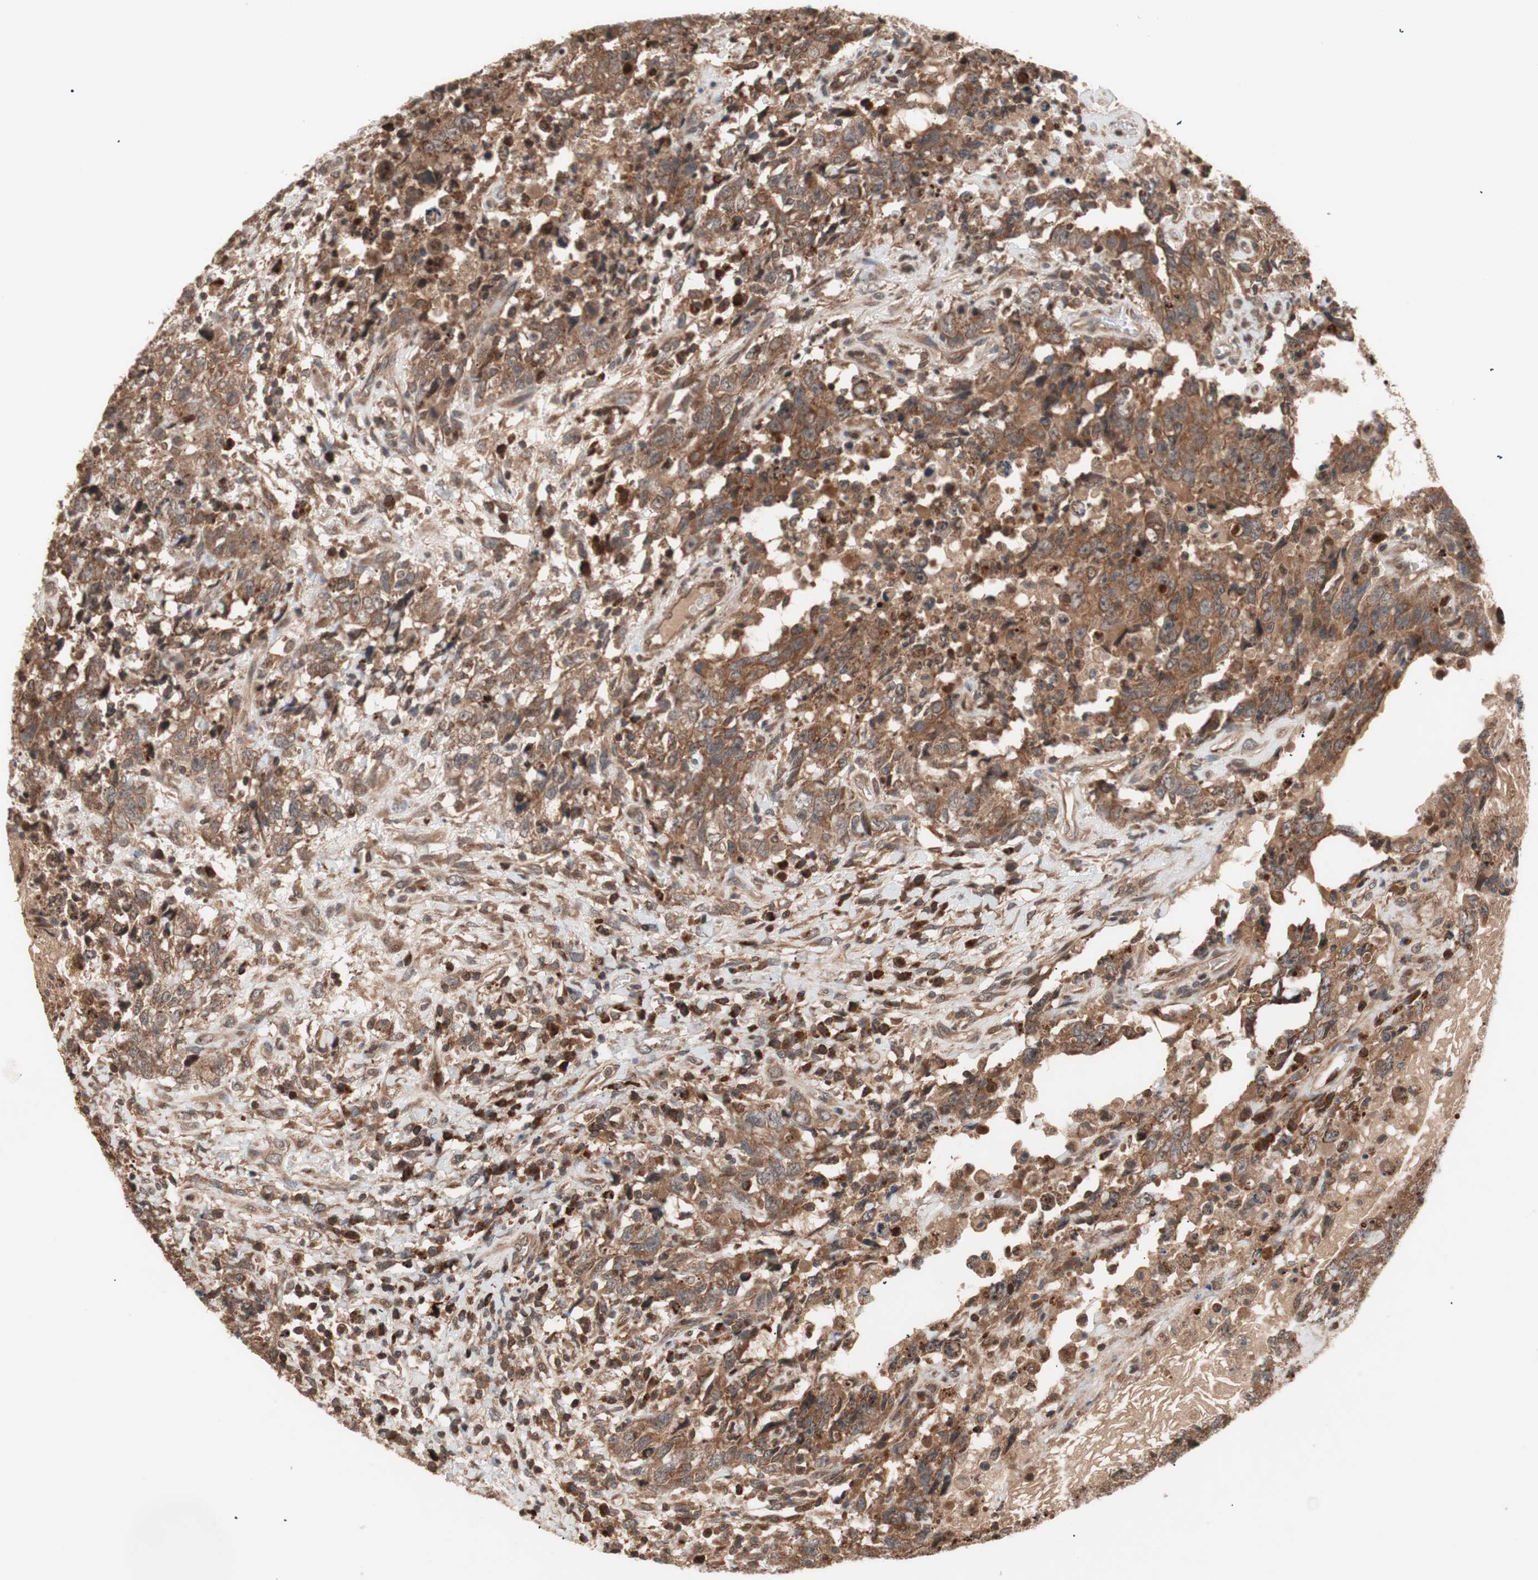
{"staining": {"intensity": "strong", "quantity": ">75%", "location": "cytoplasmic/membranous"}, "tissue": "testis cancer", "cell_type": "Tumor cells", "image_type": "cancer", "snomed": [{"axis": "morphology", "description": "Carcinoma, Embryonal, NOS"}, {"axis": "topography", "description": "Testis"}], "caption": "Human testis embryonal carcinoma stained with a protein marker exhibits strong staining in tumor cells.", "gene": "NF2", "patient": {"sex": "male", "age": 26}}